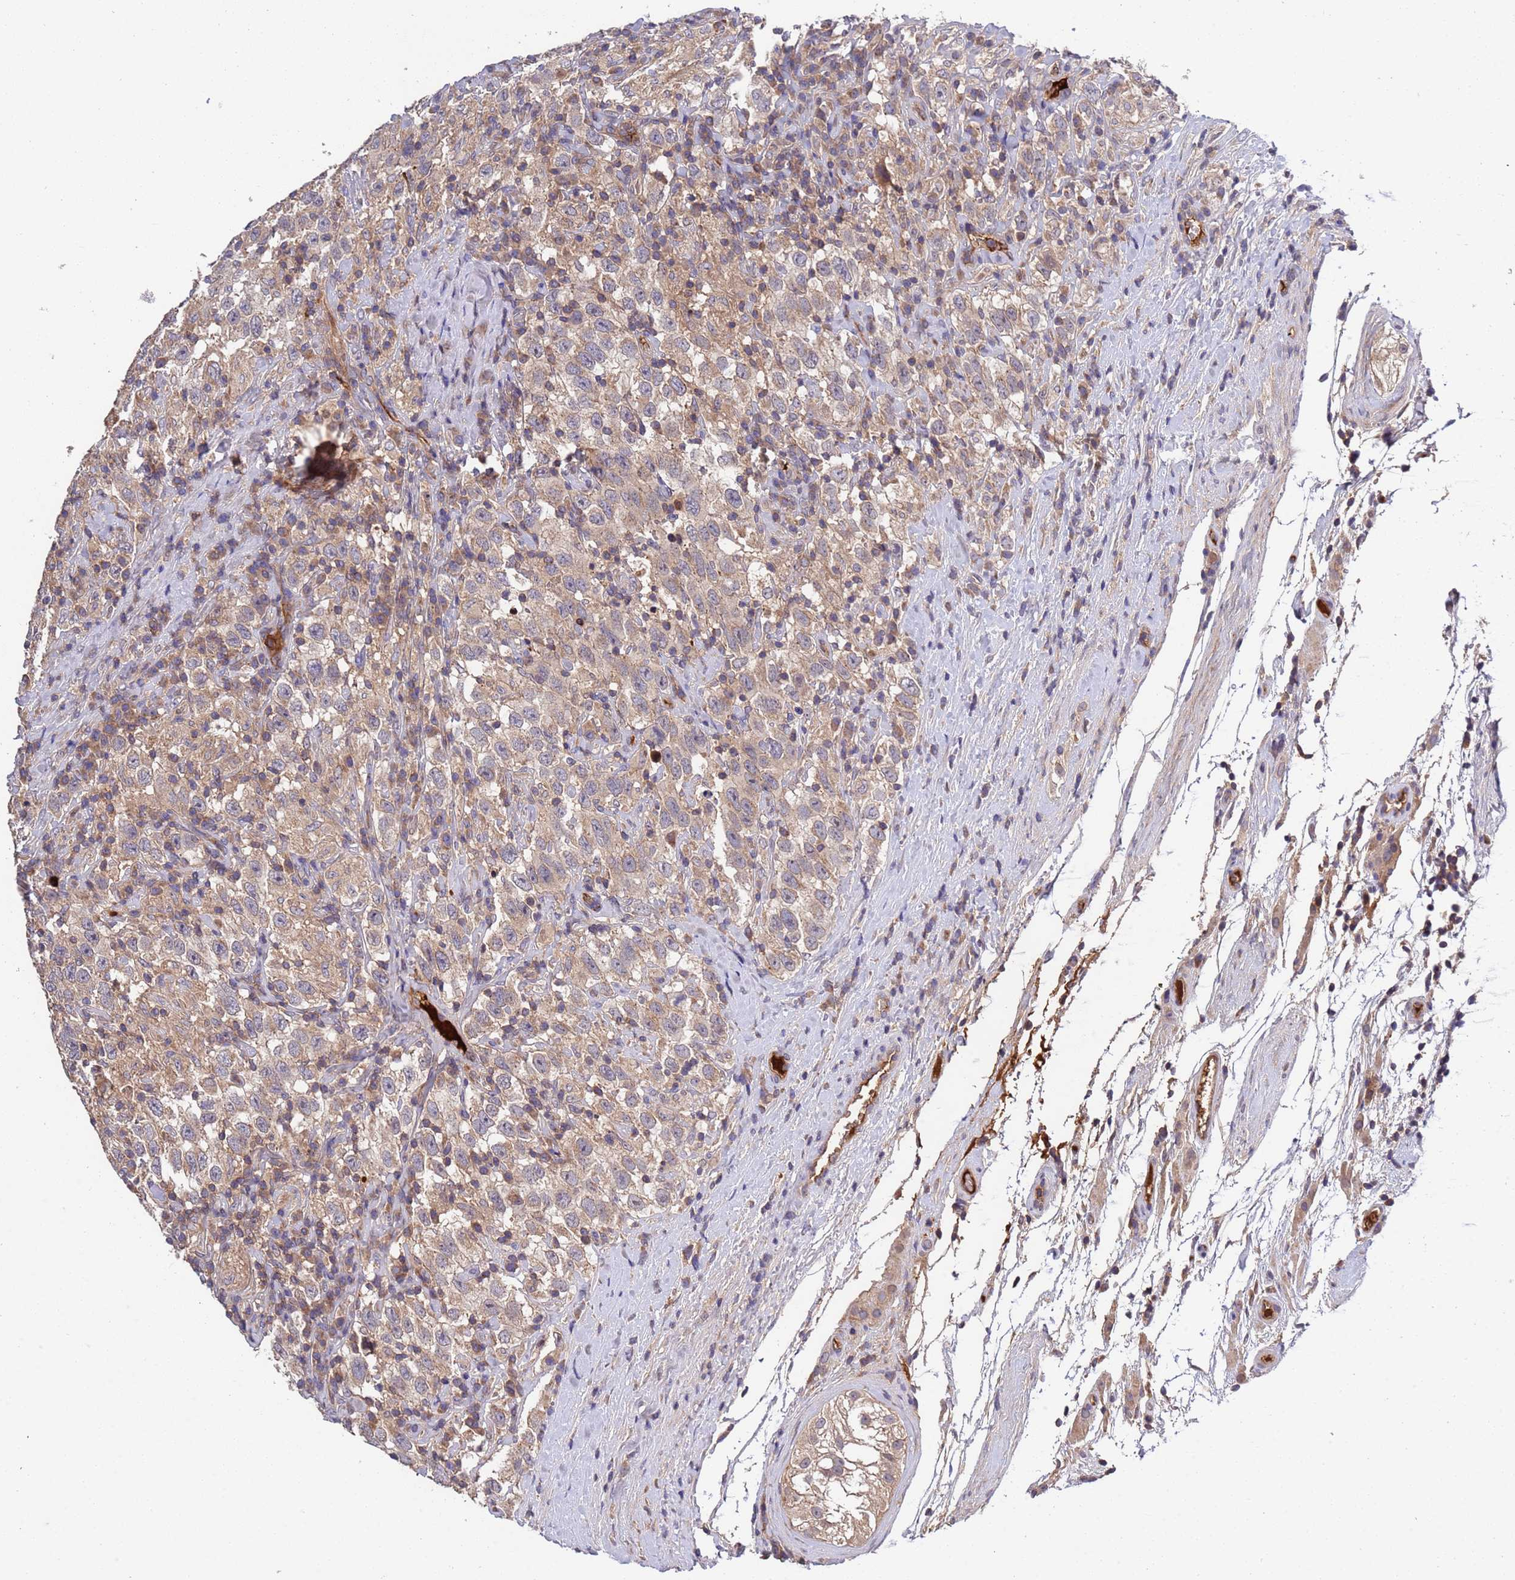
{"staining": {"intensity": "weak", "quantity": ">75%", "location": "cytoplasmic/membranous"}, "tissue": "testis cancer", "cell_type": "Tumor cells", "image_type": "cancer", "snomed": [{"axis": "morphology", "description": "Seminoma, NOS"}, {"axis": "topography", "description": "Testis"}], "caption": "IHC of human testis cancer (seminoma) demonstrates low levels of weak cytoplasmic/membranous positivity in approximately >75% of tumor cells.", "gene": "PARP16", "patient": {"sex": "male", "age": 41}}